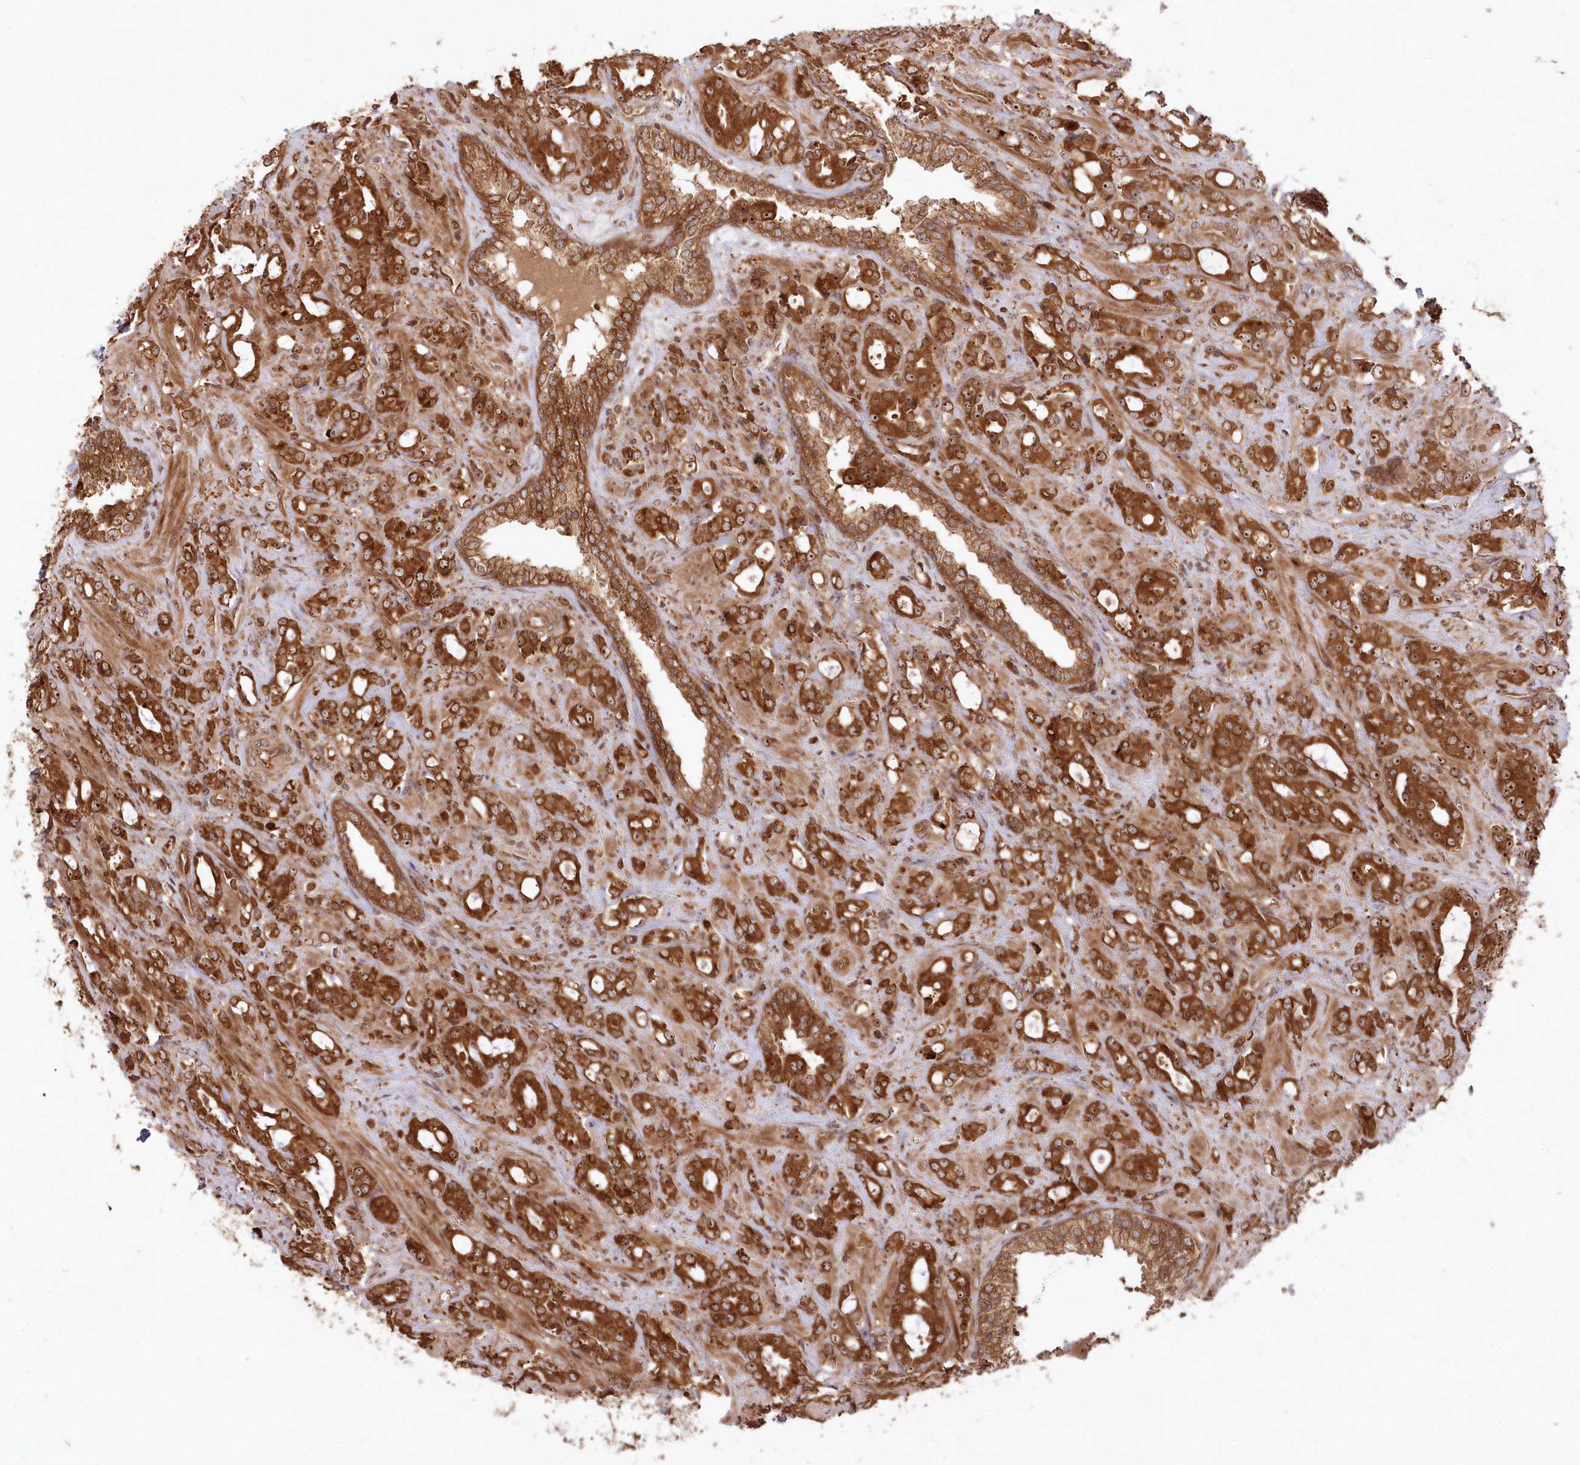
{"staining": {"intensity": "strong", "quantity": ">75%", "location": "cytoplasmic/membranous,nuclear"}, "tissue": "prostate cancer", "cell_type": "Tumor cells", "image_type": "cancer", "snomed": [{"axis": "morphology", "description": "Adenocarcinoma, High grade"}, {"axis": "topography", "description": "Prostate"}], "caption": "The histopathology image shows a brown stain indicating the presence of a protein in the cytoplasmic/membranous and nuclear of tumor cells in high-grade adenocarcinoma (prostate). (DAB IHC, brown staining for protein, blue staining for nuclei).", "gene": "SERINC1", "patient": {"sex": "male", "age": 72}}